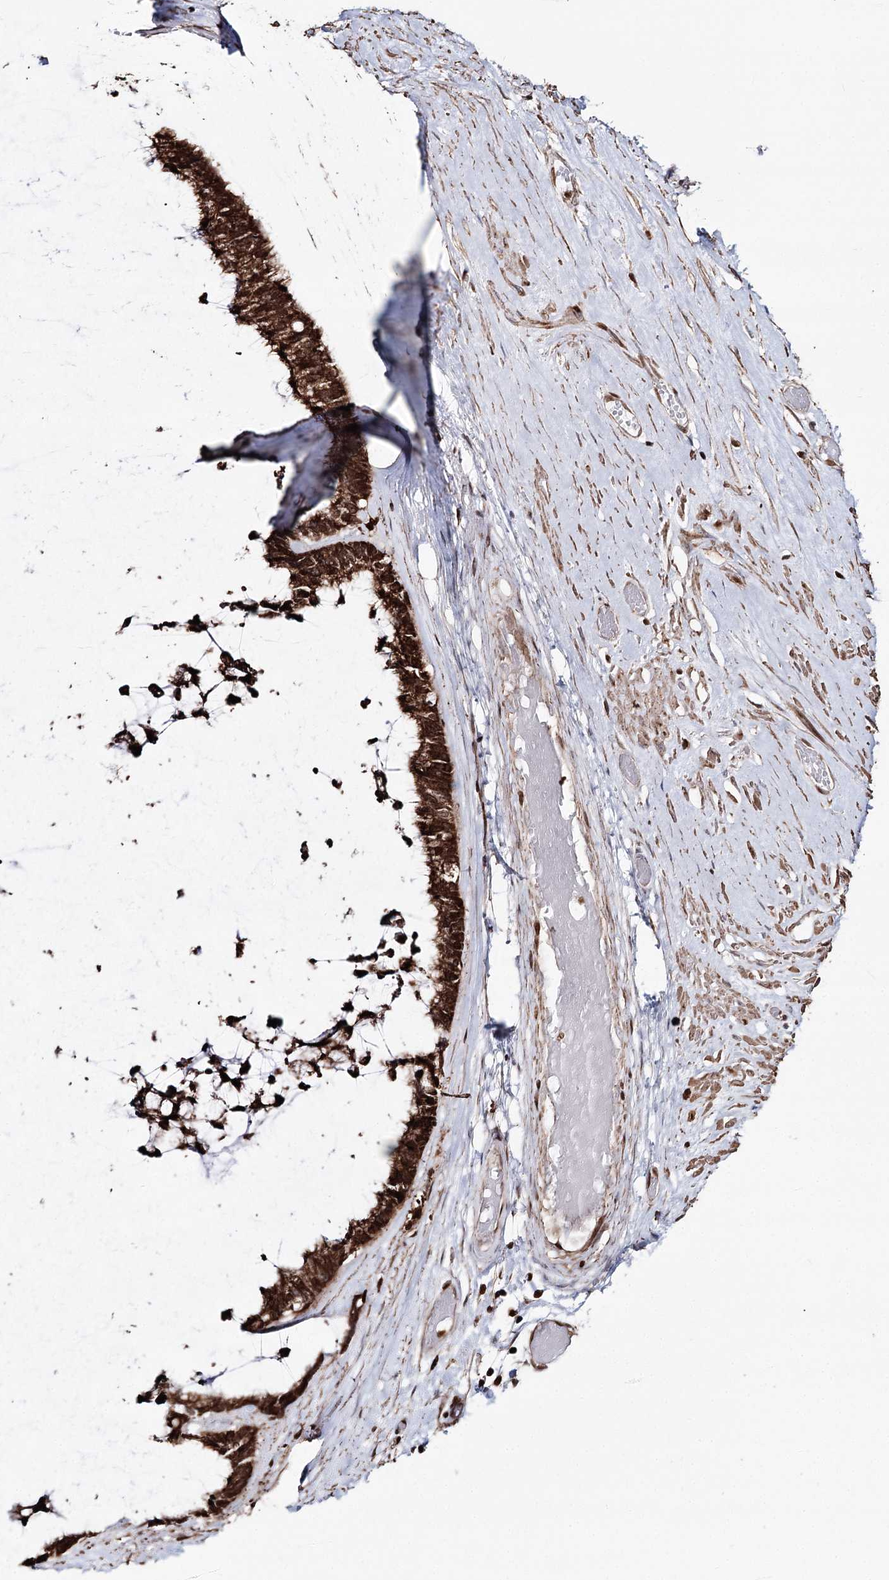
{"staining": {"intensity": "strong", "quantity": ">75%", "location": "cytoplasmic/membranous,nuclear"}, "tissue": "ovarian cancer", "cell_type": "Tumor cells", "image_type": "cancer", "snomed": [{"axis": "morphology", "description": "Cystadenocarcinoma, mucinous, NOS"}, {"axis": "topography", "description": "Ovary"}], "caption": "Strong cytoplasmic/membranous and nuclear protein positivity is seen in approximately >75% of tumor cells in ovarian cancer.", "gene": "PDHX", "patient": {"sex": "female", "age": 39}}